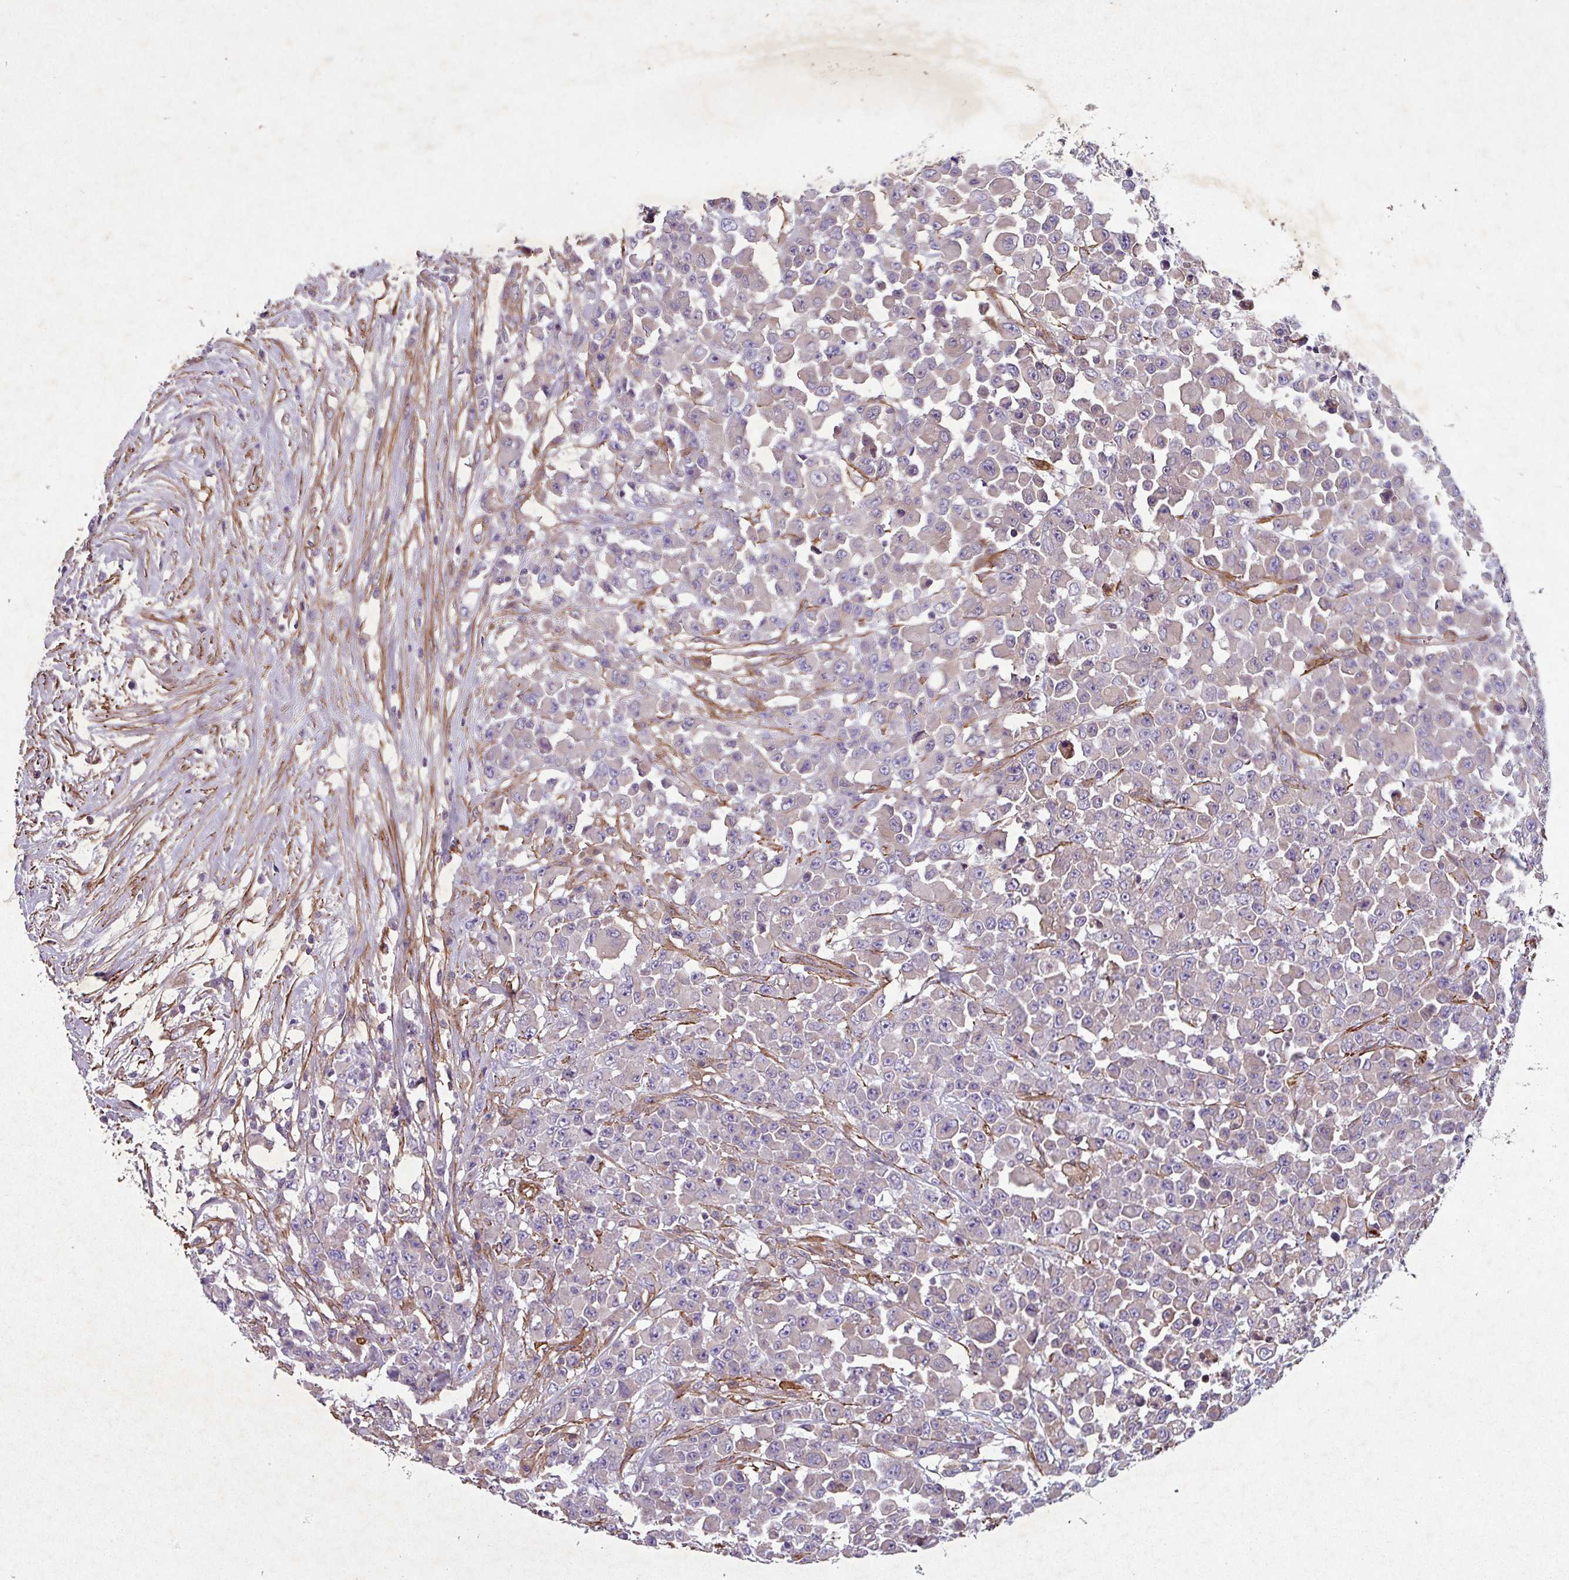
{"staining": {"intensity": "weak", "quantity": "<25%", "location": "cytoplasmic/membranous"}, "tissue": "colorectal cancer", "cell_type": "Tumor cells", "image_type": "cancer", "snomed": [{"axis": "morphology", "description": "Adenocarcinoma, NOS"}, {"axis": "topography", "description": "Colon"}], "caption": "There is no significant expression in tumor cells of colorectal adenocarcinoma.", "gene": "ATP2C2", "patient": {"sex": "male", "age": 51}}